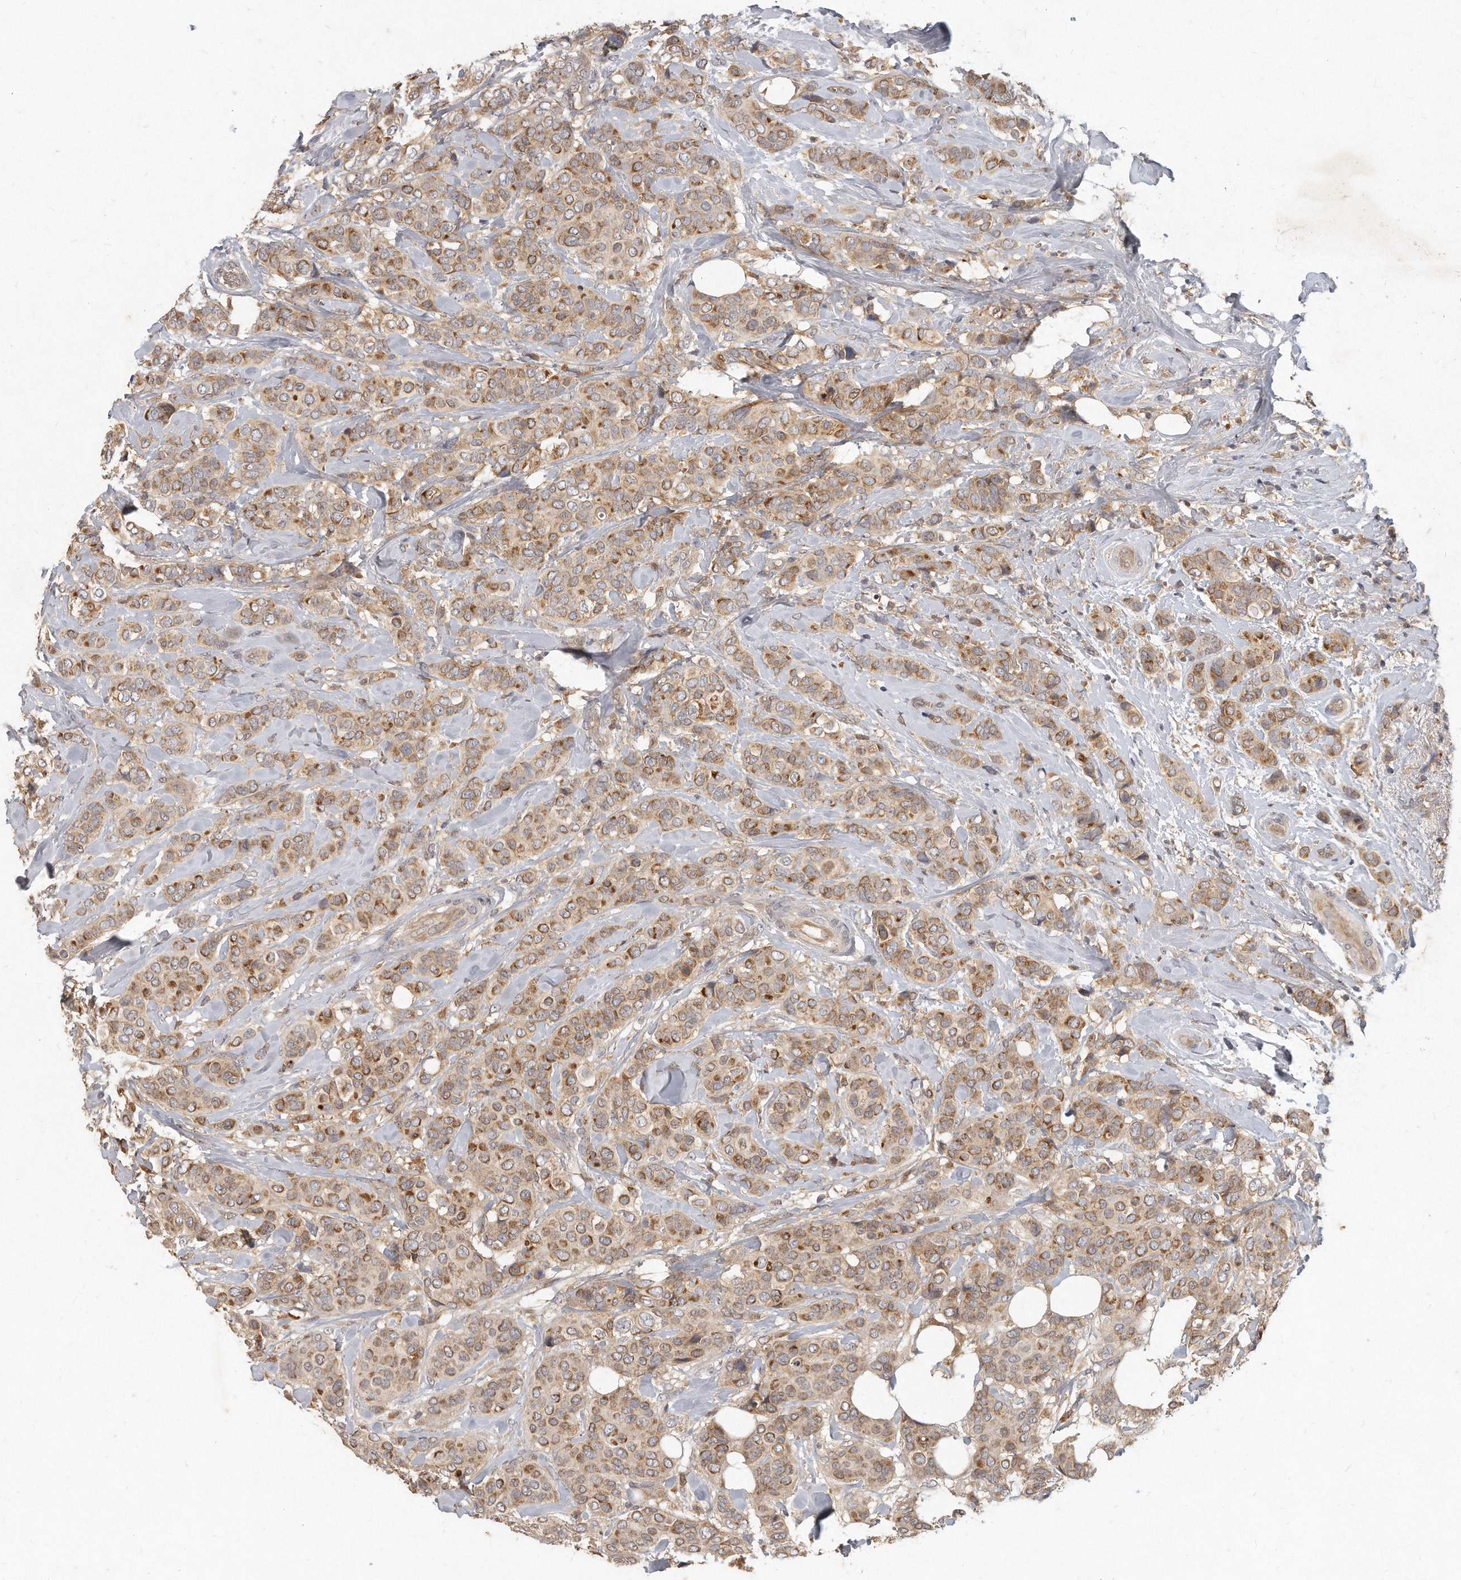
{"staining": {"intensity": "moderate", "quantity": ">75%", "location": "cytoplasmic/membranous"}, "tissue": "breast cancer", "cell_type": "Tumor cells", "image_type": "cancer", "snomed": [{"axis": "morphology", "description": "Lobular carcinoma"}, {"axis": "topography", "description": "Breast"}], "caption": "Moderate cytoplasmic/membranous positivity for a protein is seen in approximately >75% of tumor cells of breast cancer using IHC.", "gene": "LGALS8", "patient": {"sex": "female", "age": 51}}